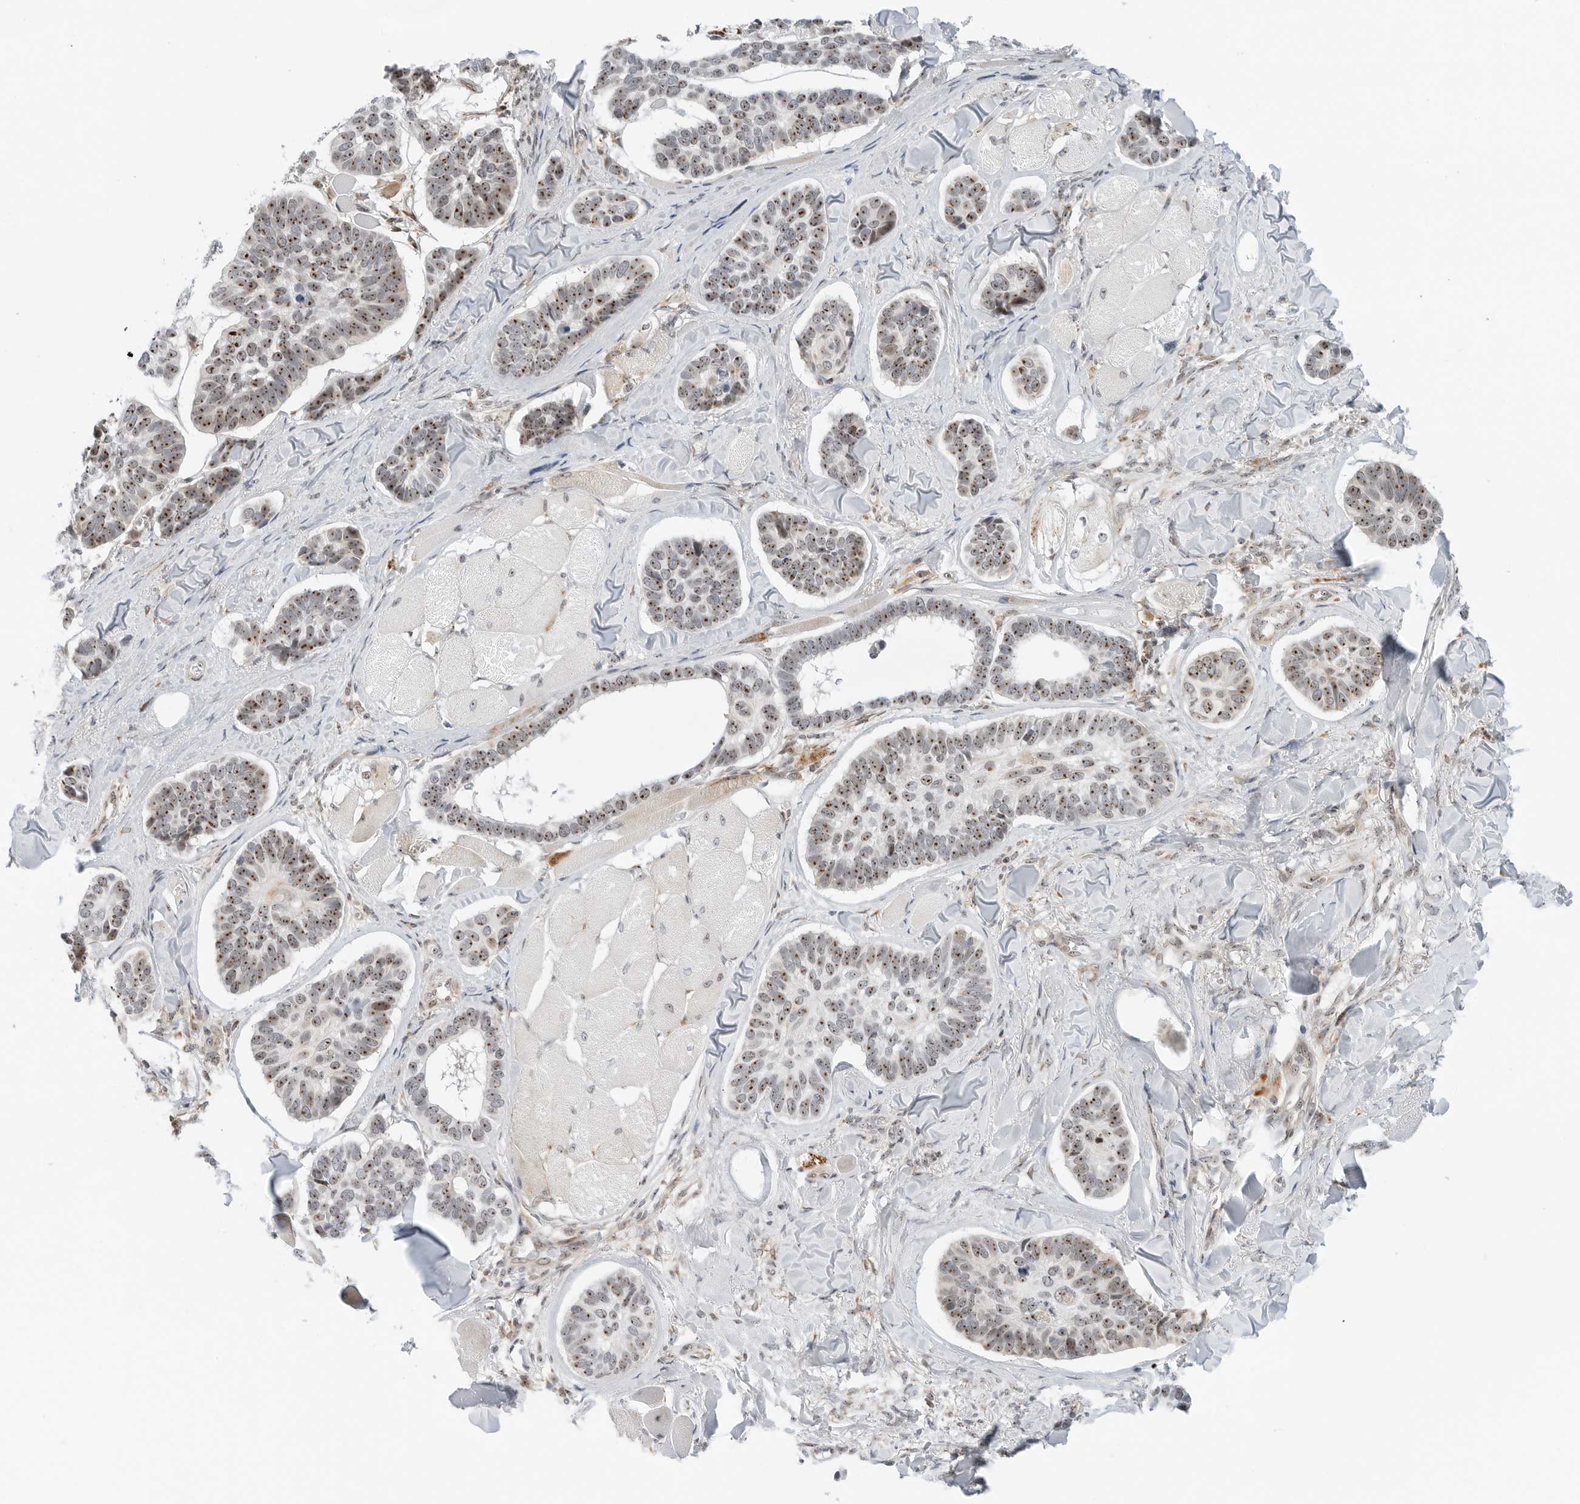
{"staining": {"intensity": "moderate", "quantity": "25%-75%", "location": "nuclear"}, "tissue": "skin cancer", "cell_type": "Tumor cells", "image_type": "cancer", "snomed": [{"axis": "morphology", "description": "Basal cell carcinoma"}, {"axis": "topography", "description": "Skin"}], "caption": "Immunohistochemistry (IHC) (DAB (3,3'-diaminobenzidine)) staining of skin cancer exhibits moderate nuclear protein expression in about 25%-75% of tumor cells. (Brightfield microscopy of DAB IHC at high magnification).", "gene": "RIMKLA", "patient": {"sex": "male", "age": 62}}